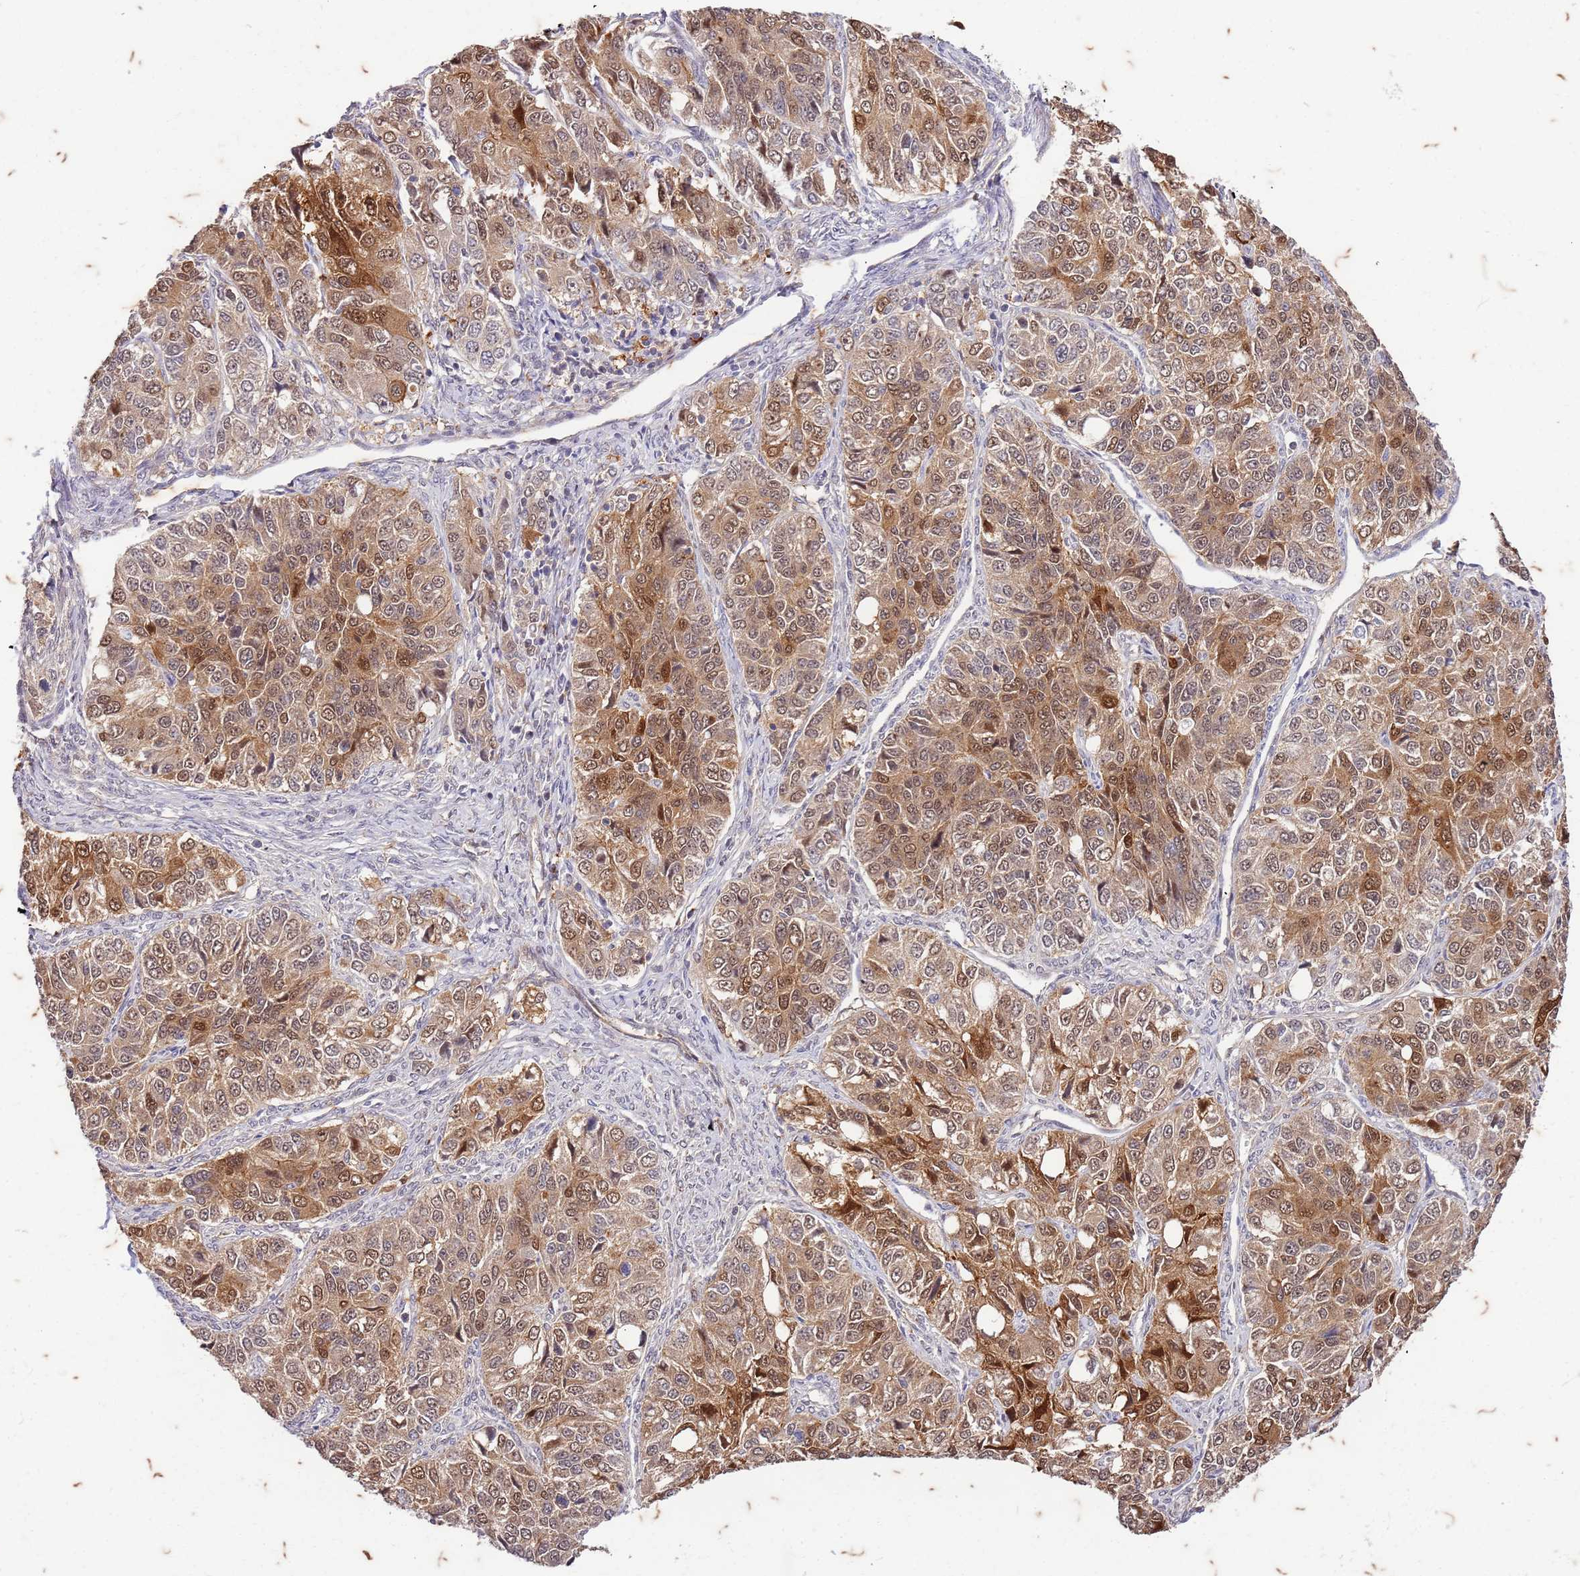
{"staining": {"intensity": "moderate", "quantity": ">75%", "location": "cytoplasmic/membranous,nuclear"}, "tissue": "ovarian cancer", "cell_type": "Tumor cells", "image_type": "cancer", "snomed": [{"axis": "morphology", "description": "Carcinoma, endometroid"}, {"axis": "topography", "description": "Ovary"}], "caption": "Endometroid carcinoma (ovarian) stained for a protein demonstrates moderate cytoplasmic/membranous and nuclear positivity in tumor cells.", "gene": "RAPGEF3", "patient": {"sex": "female", "age": 51}}